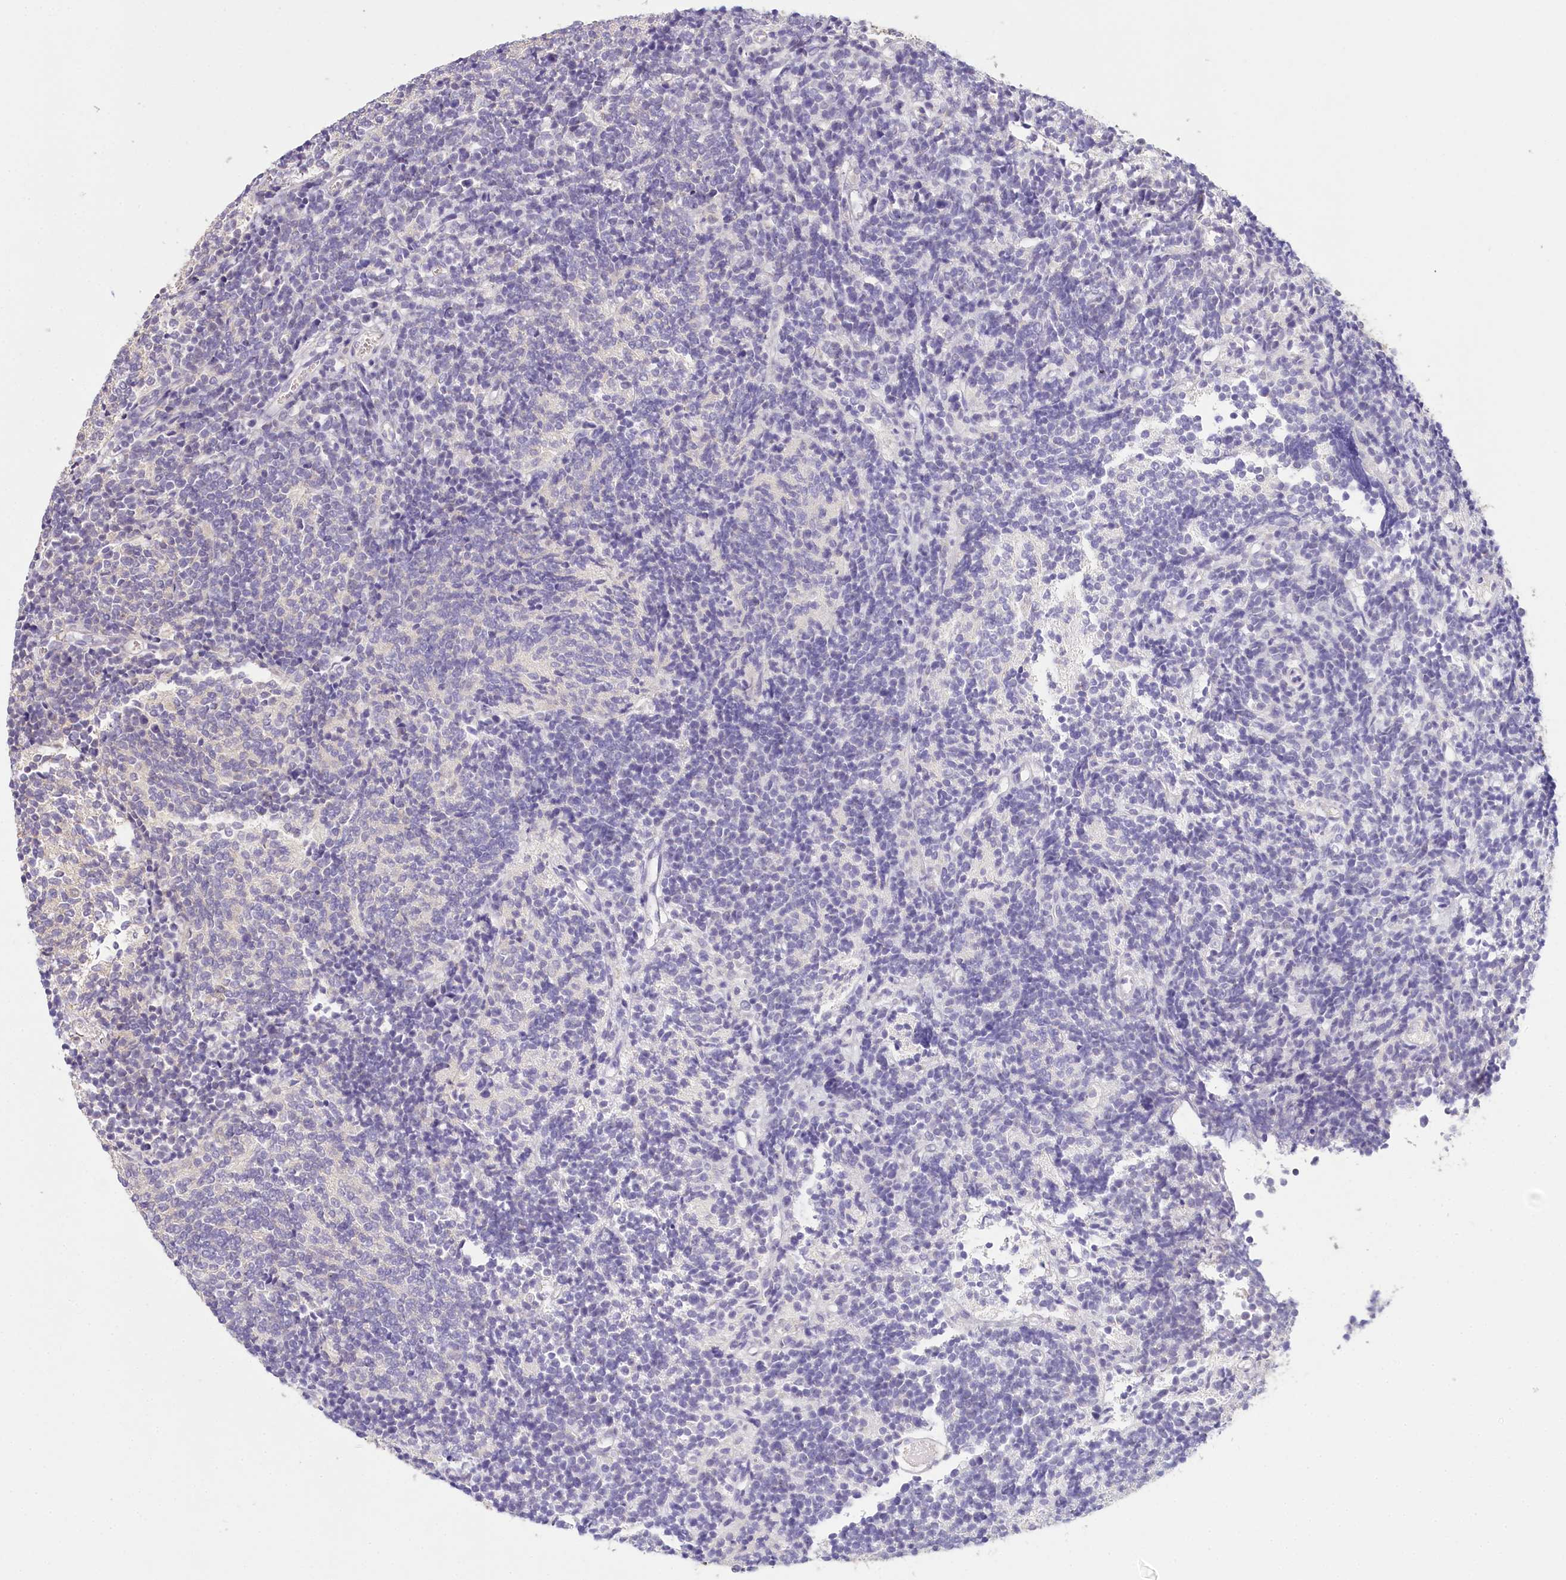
{"staining": {"intensity": "negative", "quantity": "none", "location": "none"}, "tissue": "glioma", "cell_type": "Tumor cells", "image_type": "cancer", "snomed": [{"axis": "morphology", "description": "Glioma, malignant, Low grade"}, {"axis": "topography", "description": "Brain"}], "caption": "Immunohistochemistry image of human malignant low-grade glioma stained for a protein (brown), which displays no expression in tumor cells.", "gene": "DAPK1", "patient": {"sex": "female", "age": 1}}